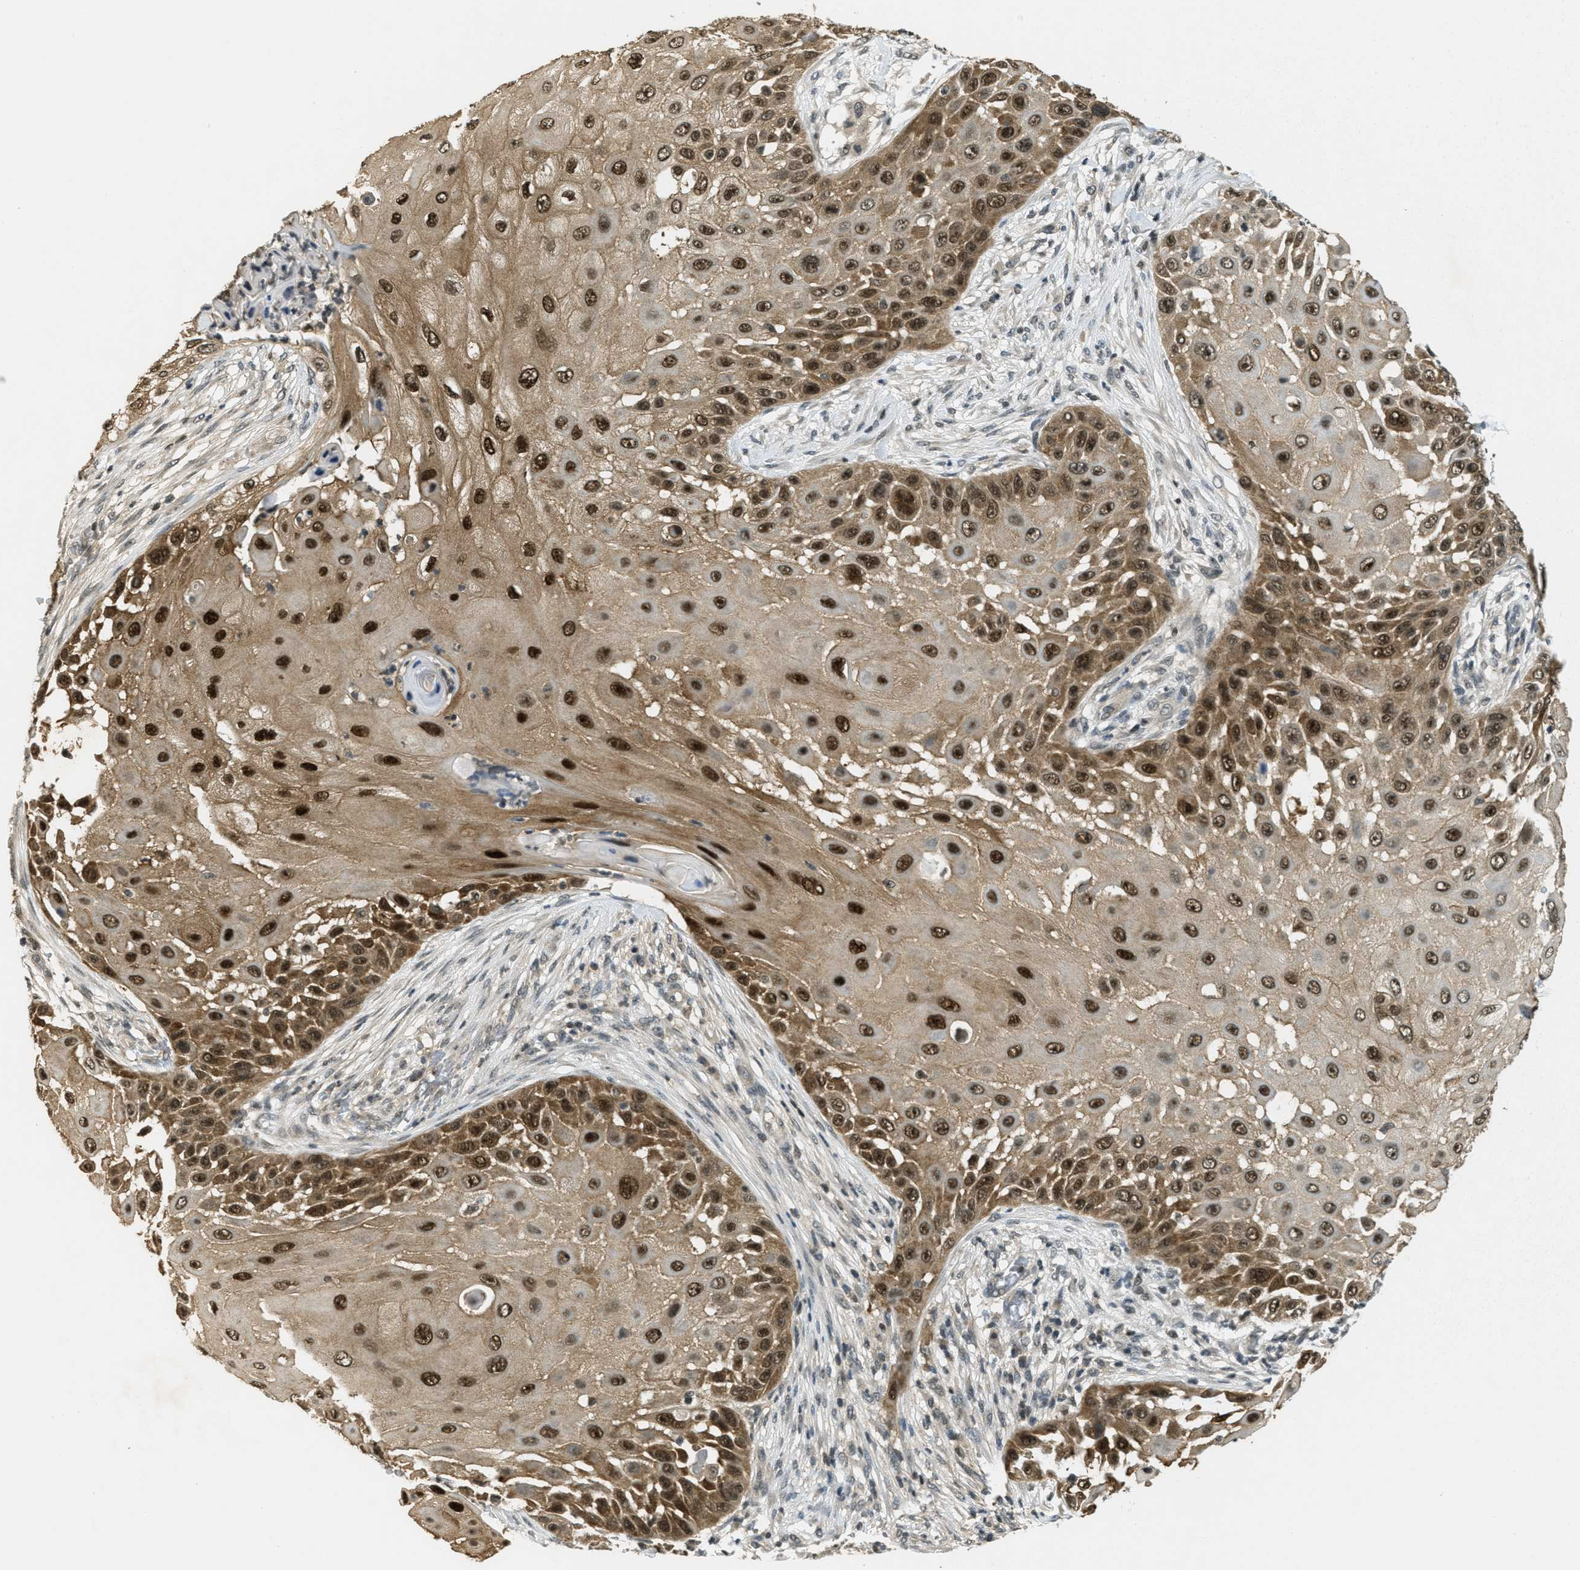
{"staining": {"intensity": "strong", "quantity": ">75%", "location": "cytoplasmic/membranous,nuclear"}, "tissue": "skin cancer", "cell_type": "Tumor cells", "image_type": "cancer", "snomed": [{"axis": "morphology", "description": "Squamous cell carcinoma, NOS"}, {"axis": "topography", "description": "Skin"}], "caption": "Approximately >75% of tumor cells in skin cancer show strong cytoplasmic/membranous and nuclear protein expression as visualized by brown immunohistochemical staining.", "gene": "DNAJB1", "patient": {"sex": "female", "age": 44}}